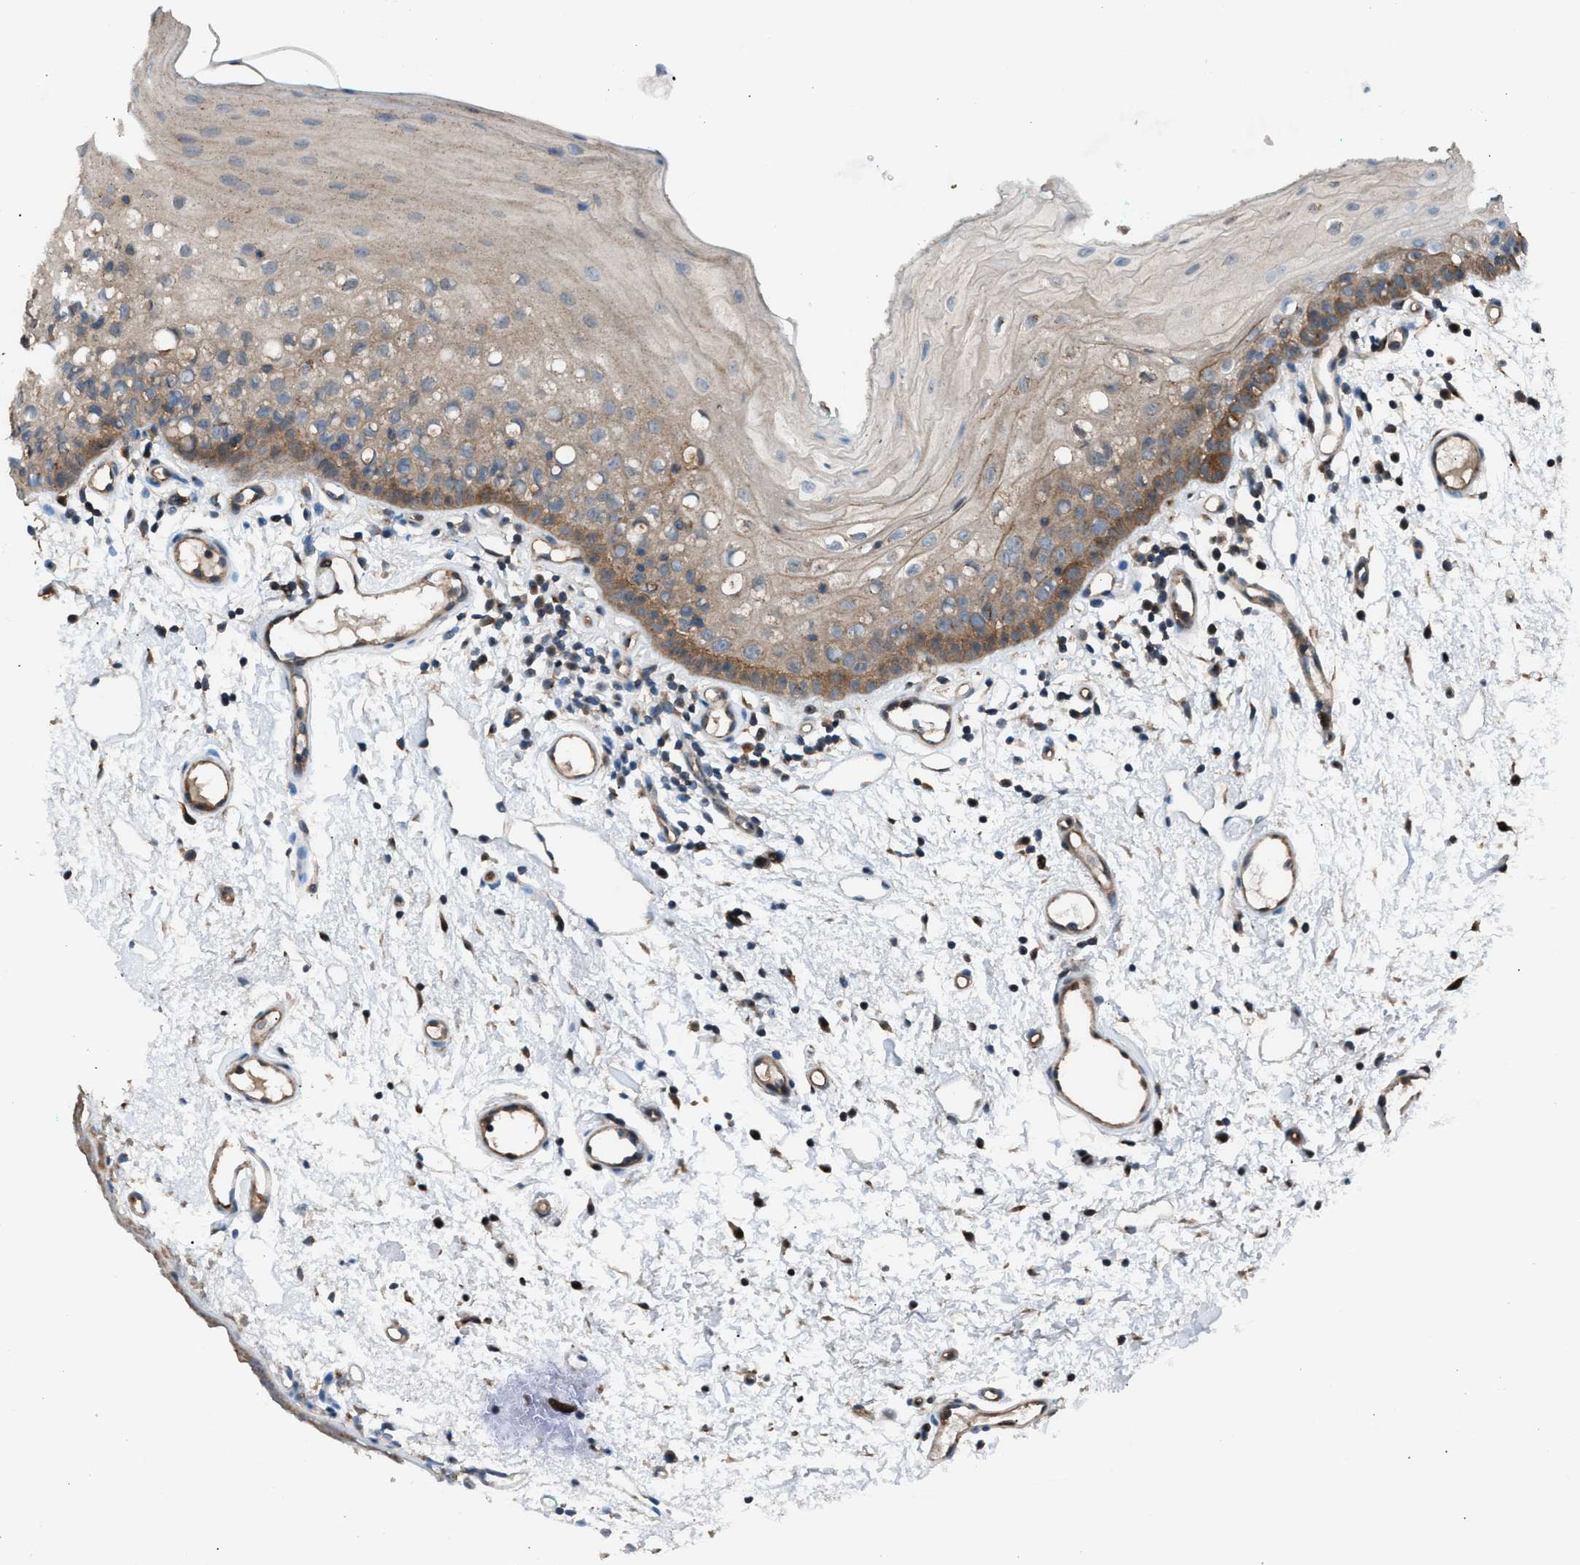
{"staining": {"intensity": "moderate", "quantity": "25%-75%", "location": "cytoplasmic/membranous"}, "tissue": "oral mucosa", "cell_type": "Squamous epithelial cells", "image_type": "normal", "snomed": [{"axis": "morphology", "description": "Normal tissue, NOS"}, {"axis": "morphology", "description": "Squamous cell carcinoma, NOS"}, {"axis": "topography", "description": "Oral tissue"}, {"axis": "topography", "description": "Salivary gland"}, {"axis": "topography", "description": "Head-Neck"}], "caption": "This photomicrograph shows immunohistochemistry (IHC) staining of normal oral mucosa, with medium moderate cytoplasmic/membranous expression in about 25%-75% of squamous epithelial cells.", "gene": "CRTC1", "patient": {"sex": "female", "age": 62}}